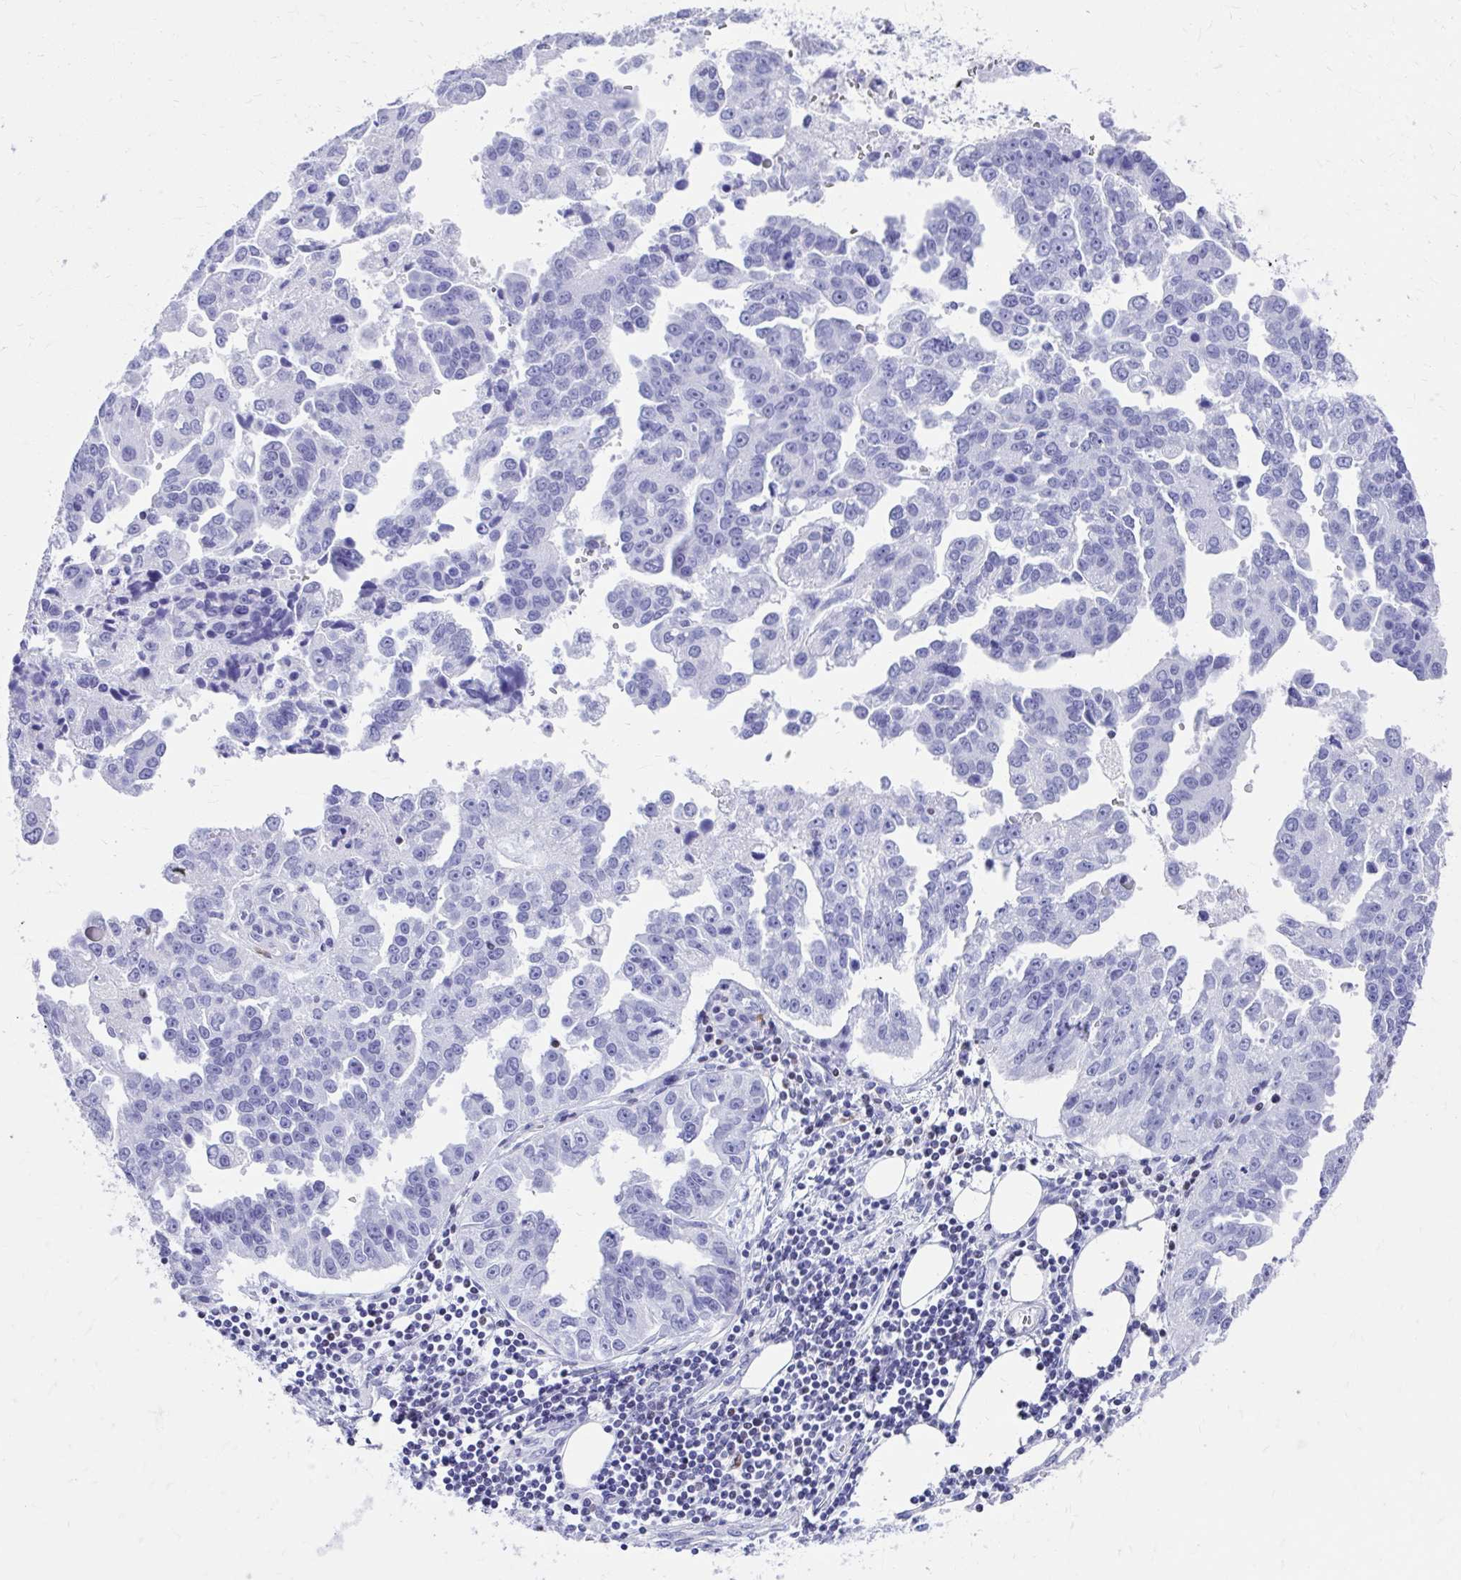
{"staining": {"intensity": "negative", "quantity": "none", "location": "none"}, "tissue": "ovarian cancer", "cell_type": "Tumor cells", "image_type": "cancer", "snomed": [{"axis": "morphology", "description": "Cystadenocarcinoma, serous, NOS"}, {"axis": "topography", "description": "Ovary"}], "caption": "There is no significant staining in tumor cells of ovarian cancer.", "gene": "RUNX3", "patient": {"sex": "female", "age": 75}}